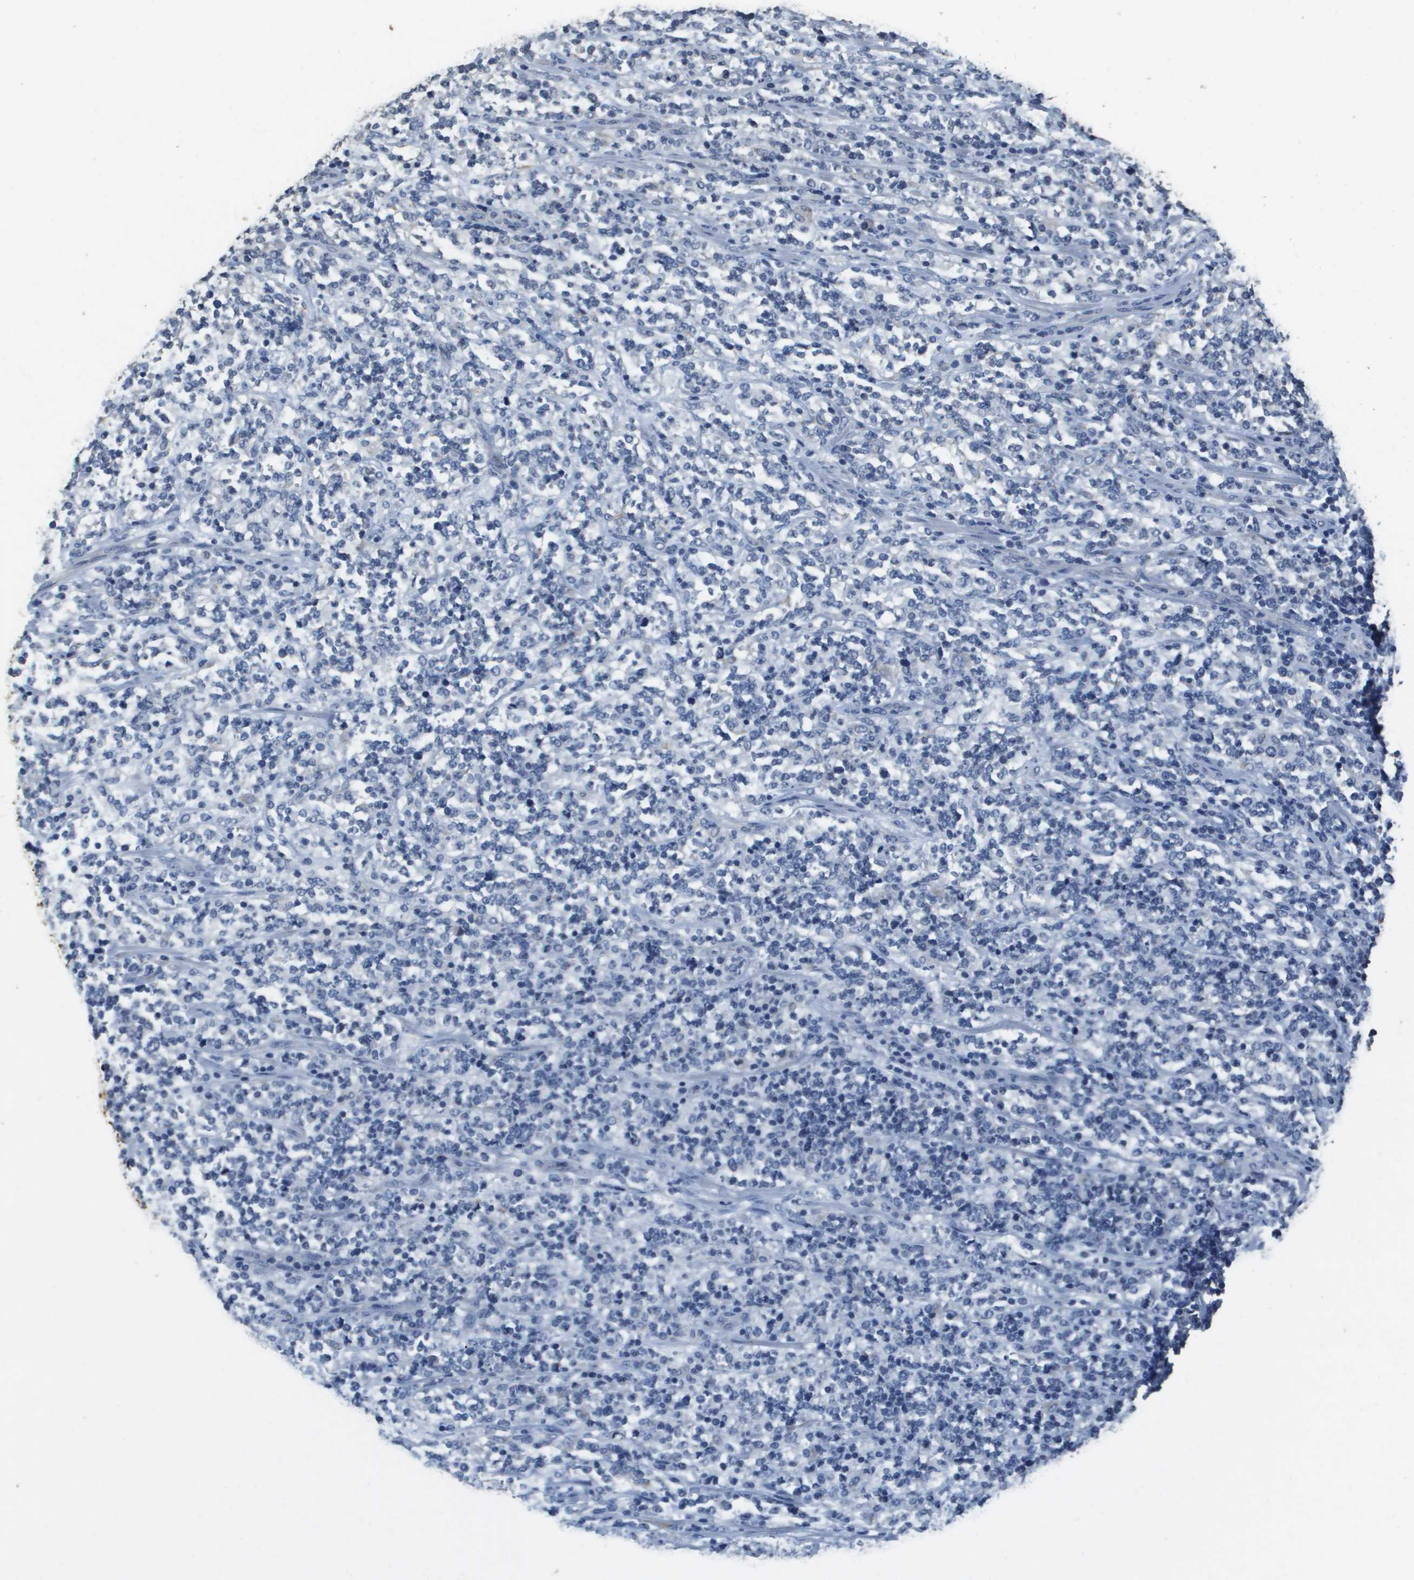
{"staining": {"intensity": "negative", "quantity": "none", "location": "none"}, "tissue": "lymphoma", "cell_type": "Tumor cells", "image_type": "cancer", "snomed": [{"axis": "morphology", "description": "Malignant lymphoma, non-Hodgkin's type, High grade"}, {"axis": "topography", "description": "Soft tissue"}], "caption": "Tumor cells show no significant staining in malignant lymphoma, non-Hodgkin's type (high-grade).", "gene": "MT3", "patient": {"sex": "male", "age": 18}}